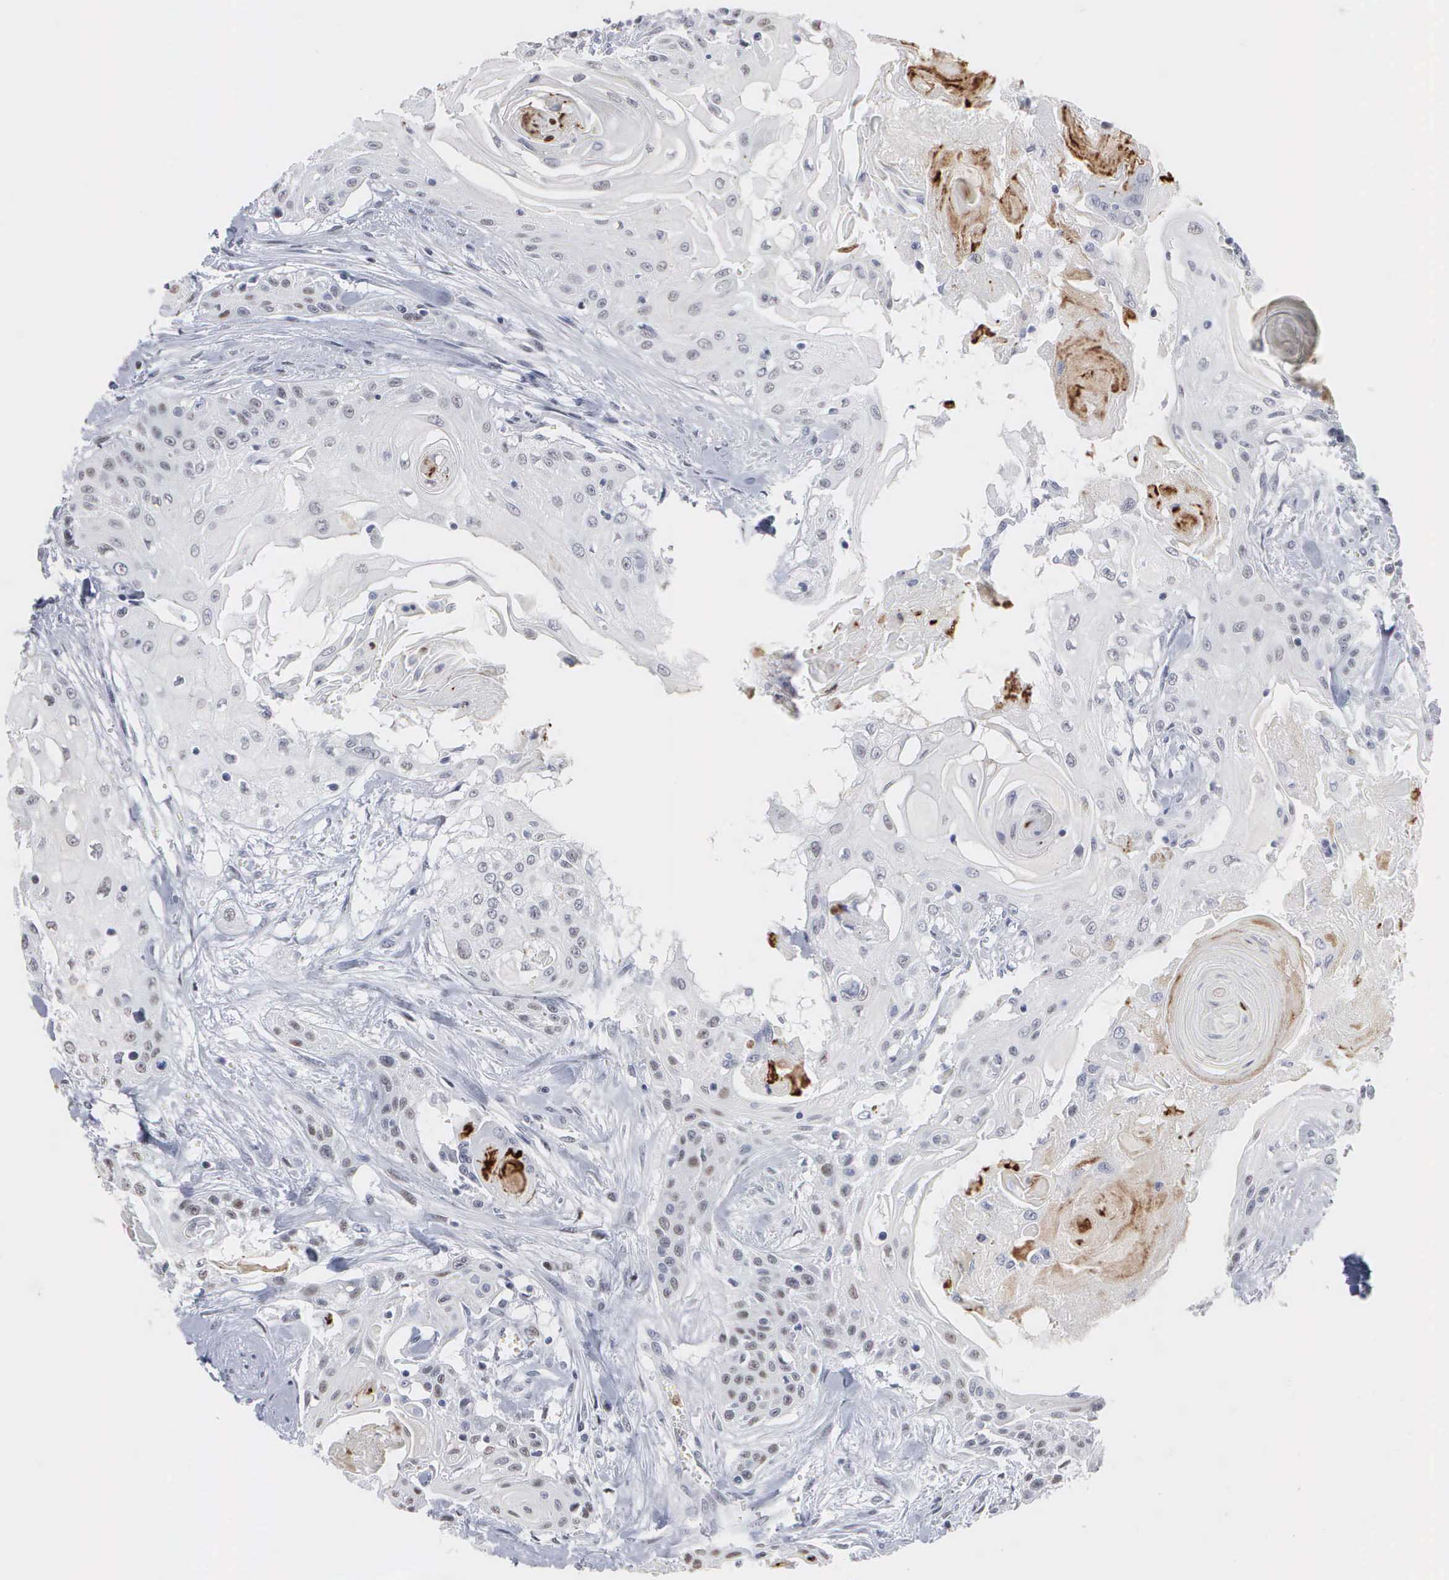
{"staining": {"intensity": "weak", "quantity": "<25%", "location": "cytoplasmic/membranous"}, "tissue": "head and neck cancer", "cell_type": "Tumor cells", "image_type": "cancer", "snomed": [{"axis": "morphology", "description": "Squamous cell carcinoma, NOS"}, {"axis": "morphology", "description": "Squamous cell carcinoma, metastatic, NOS"}, {"axis": "topography", "description": "Lymph node"}, {"axis": "topography", "description": "Salivary gland"}, {"axis": "topography", "description": "Head-Neck"}], "caption": "Tumor cells are negative for protein expression in human squamous cell carcinoma (head and neck).", "gene": "SPIN3", "patient": {"sex": "female", "age": 74}}